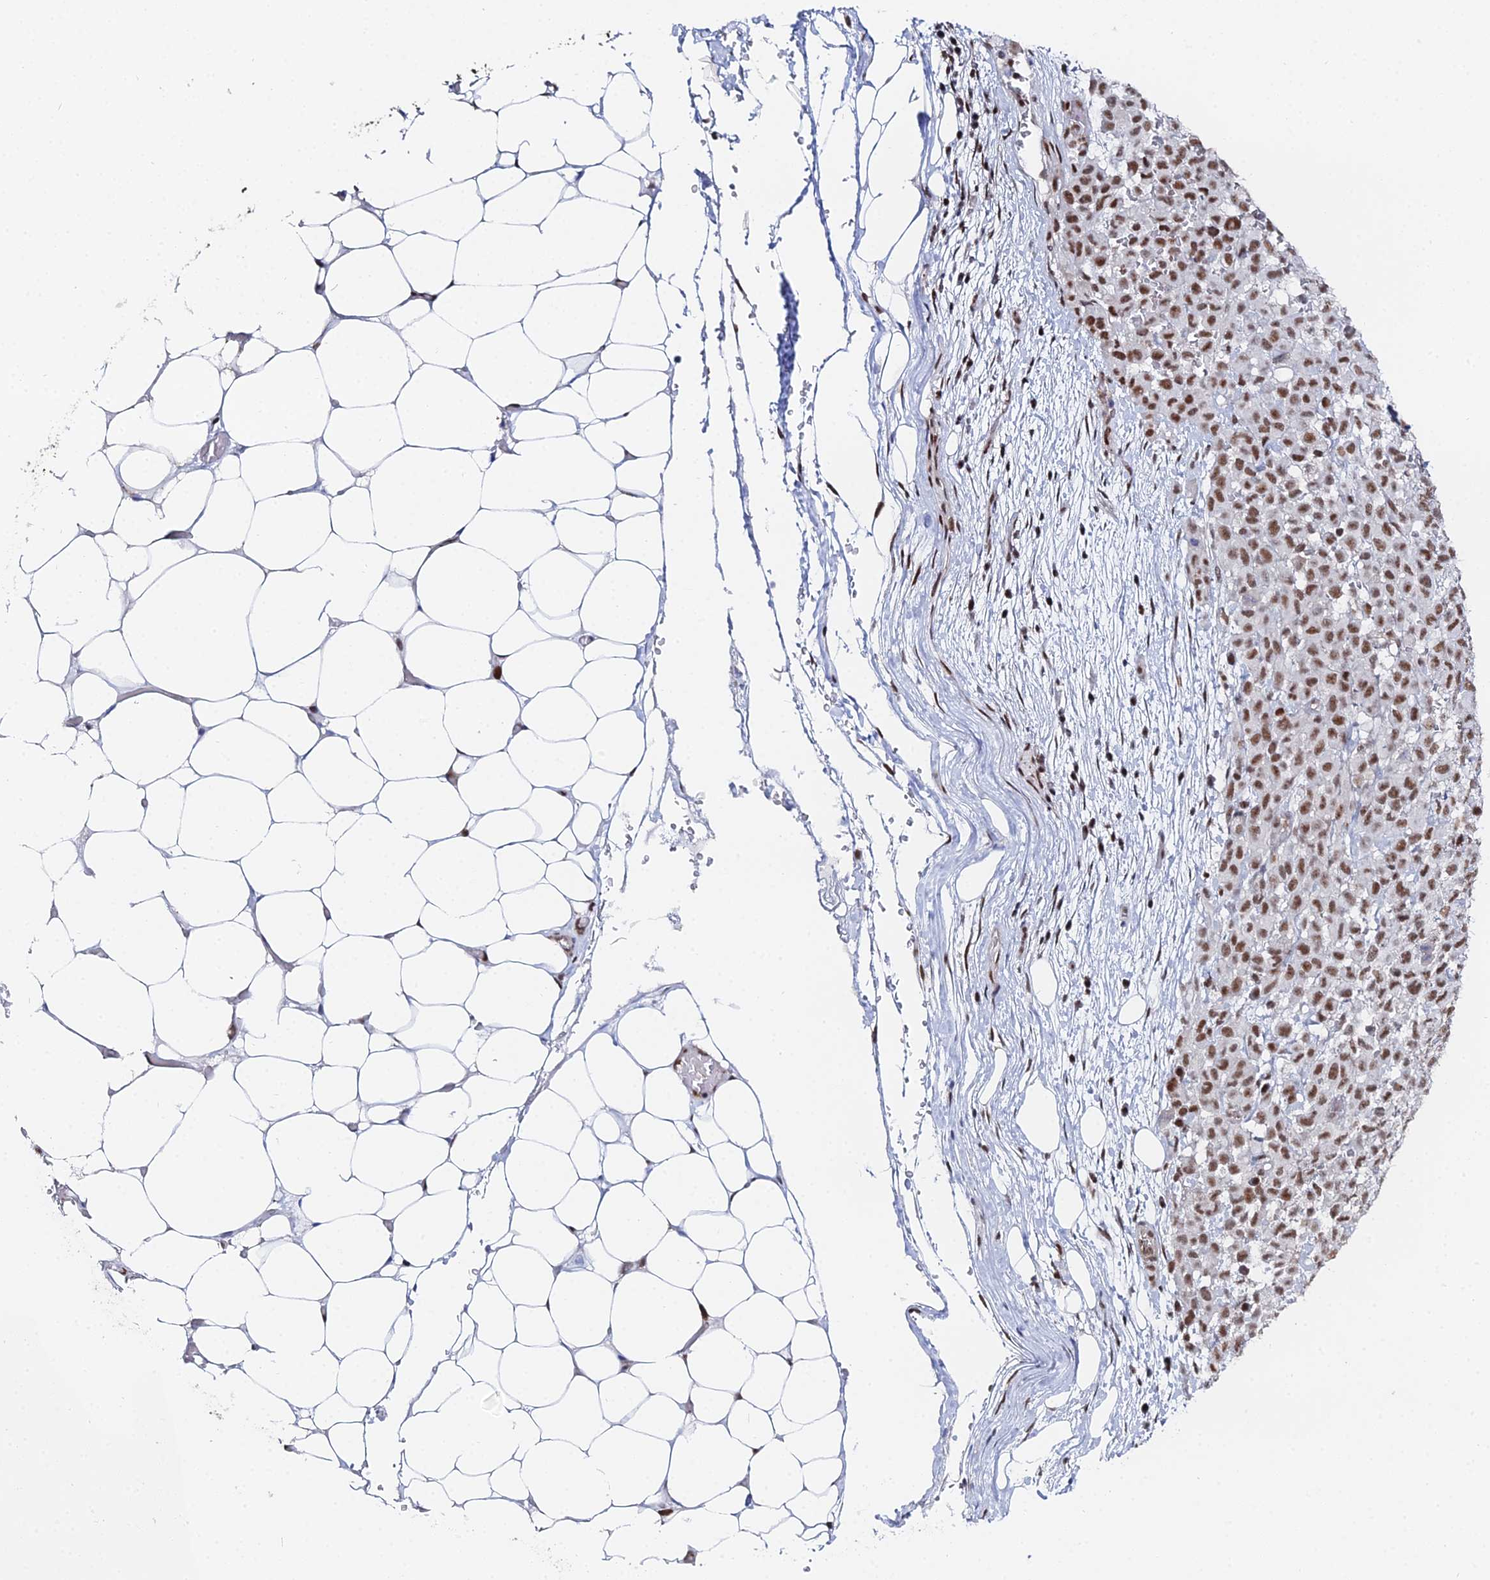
{"staining": {"intensity": "moderate", "quantity": ">75%", "location": "nuclear"}, "tissue": "melanoma", "cell_type": "Tumor cells", "image_type": "cancer", "snomed": [{"axis": "morphology", "description": "Malignant melanoma, Metastatic site"}, {"axis": "topography", "description": "Skin"}], "caption": "Immunohistochemistry (IHC) histopathology image of neoplastic tissue: melanoma stained using immunohistochemistry shows medium levels of moderate protein expression localized specifically in the nuclear of tumor cells, appearing as a nuclear brown color.", "gene": "GSC2", "patient": {"sex": "female", "age": 81}}